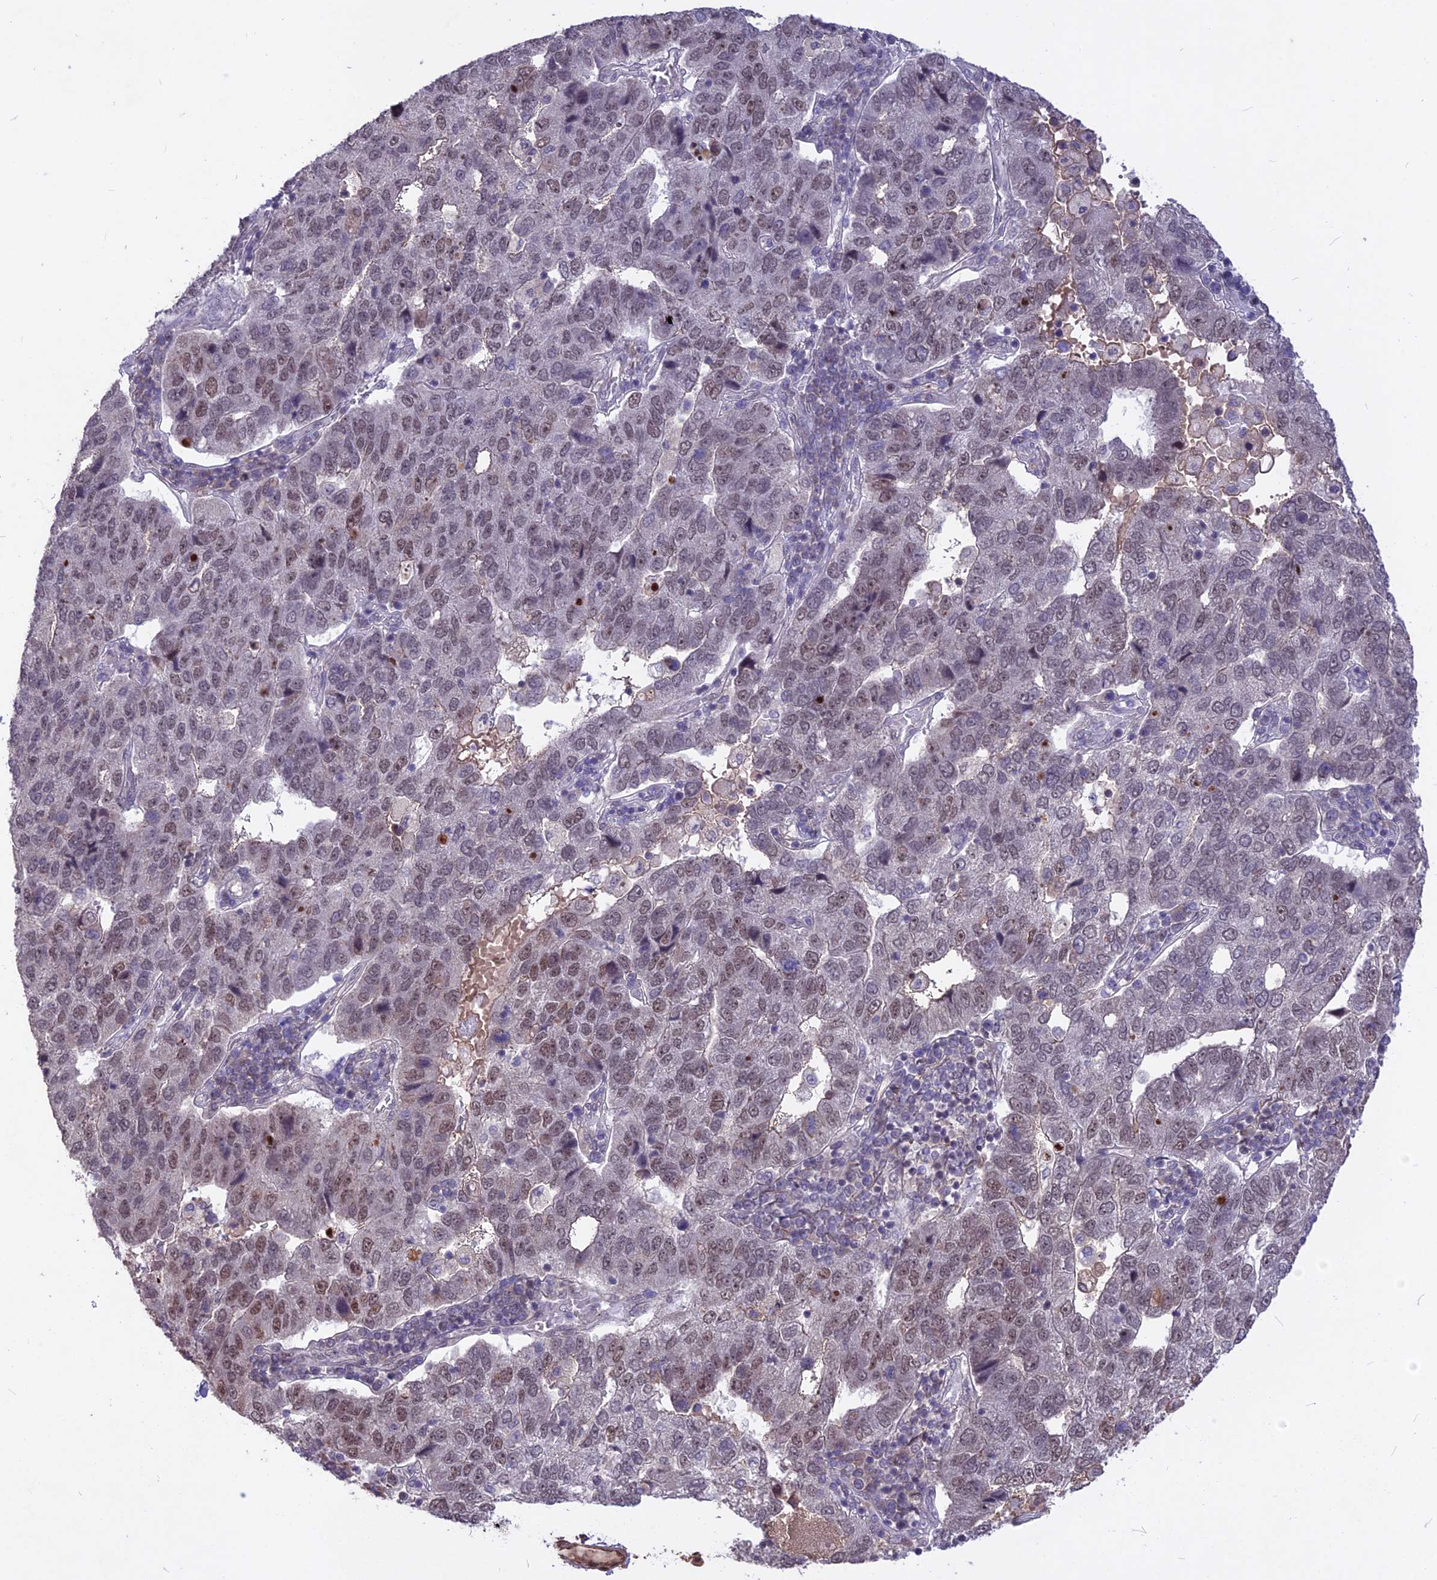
{"staining": {"intensity": "weak", "quantity": "25%-75%", "location": "nuclear"}, "tissue": "pancreatic cancer", "cell_type": "Tumor cells", "image_type": "cancer", "snomed": [{"axis": "morphology", "description": "Adenocarcinoma, NOS"}, {"axis": "topography", "description": "Pancreas"}], "caption": "Pancreatic adenocarcinoma stained for a protein (brown) demonstrates weak nuclear positive expression in approximately 25%-75% of tumor cells.", "gene": "DIS3", "patient": {"sex": "female", "age": 61}}